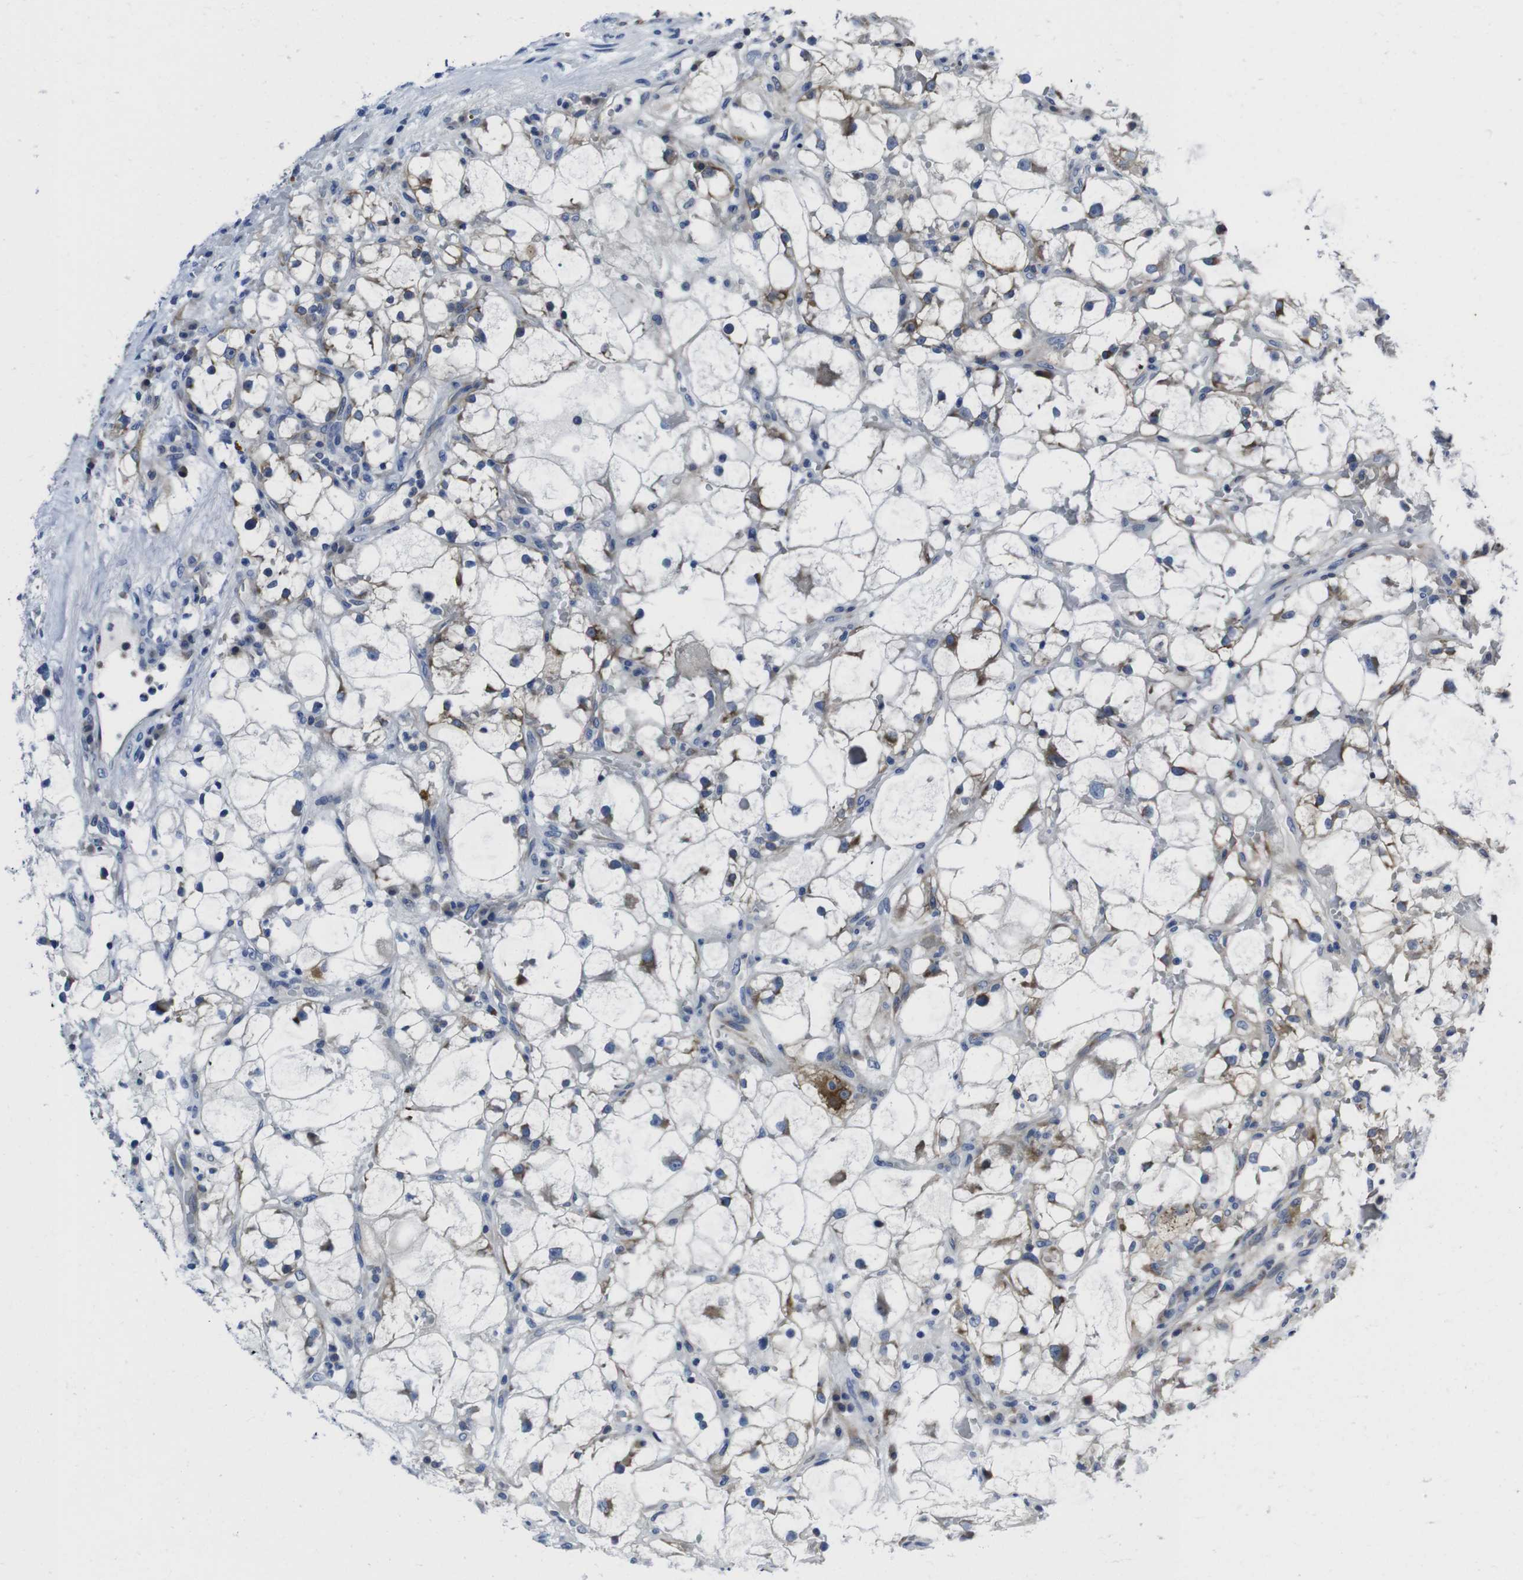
{"staining": {"intensity": "moderate", "quantity": "<25%", "location": "cytoplasmic/membranous"}, "tissue": "renal cancer", "cell_type": "Tumor cells", "image_type": "cancer", "snomed": [{"axis": "morphology", "description": "Adenocarcinoma, NOS"}, {"axis": "topography", "description": "Kidney"}], "caption": "Protein analysis of renal cancer (adenocarcinoma) tissue displays moderate cytoplasmic/membranous staining in approximately <25% of tumor cells.", "gene": "EIF4A1", "patient": {"sex": "female", "age": 60}}